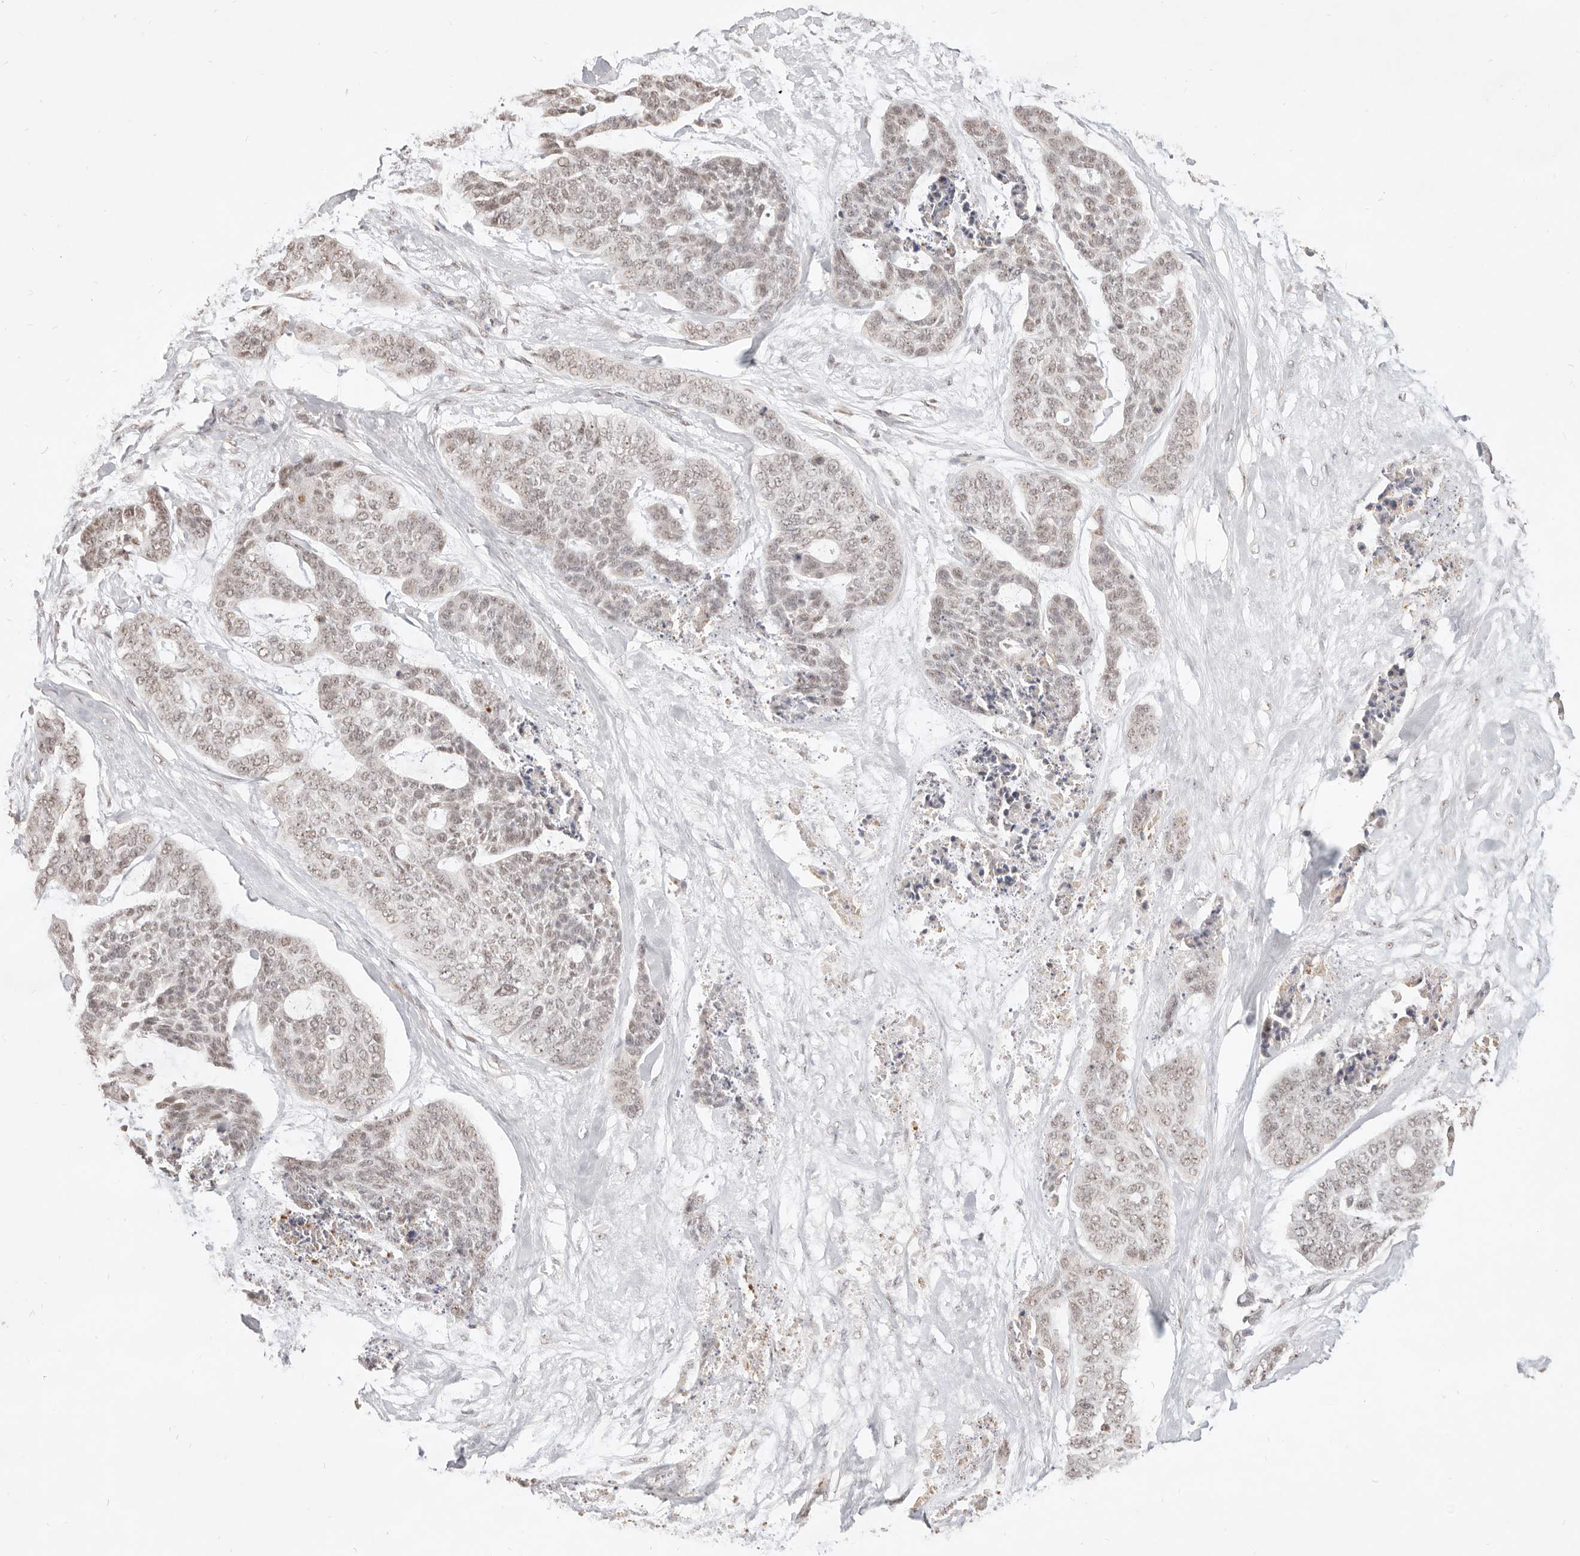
{"staining": {"intensity": "moderate", "quantity": ">75%", "location": "nuclear"}, "tissue": "skin cancer", "cell_type": "Tumor cells", "image_type": "cancer", "snomed": [{"axis": "morphology", "description": "Basal cell carcinoma"}, {"axis": "topography", "description": "Skin"}], "caption": "Protein analysis of basal cell carcinoma (skin) tissue demonstrates moderate nuclear expression in about >75% of tumor cells.", "gene": "MEP1A", "patient": {"sex": "female", "age": 64}}